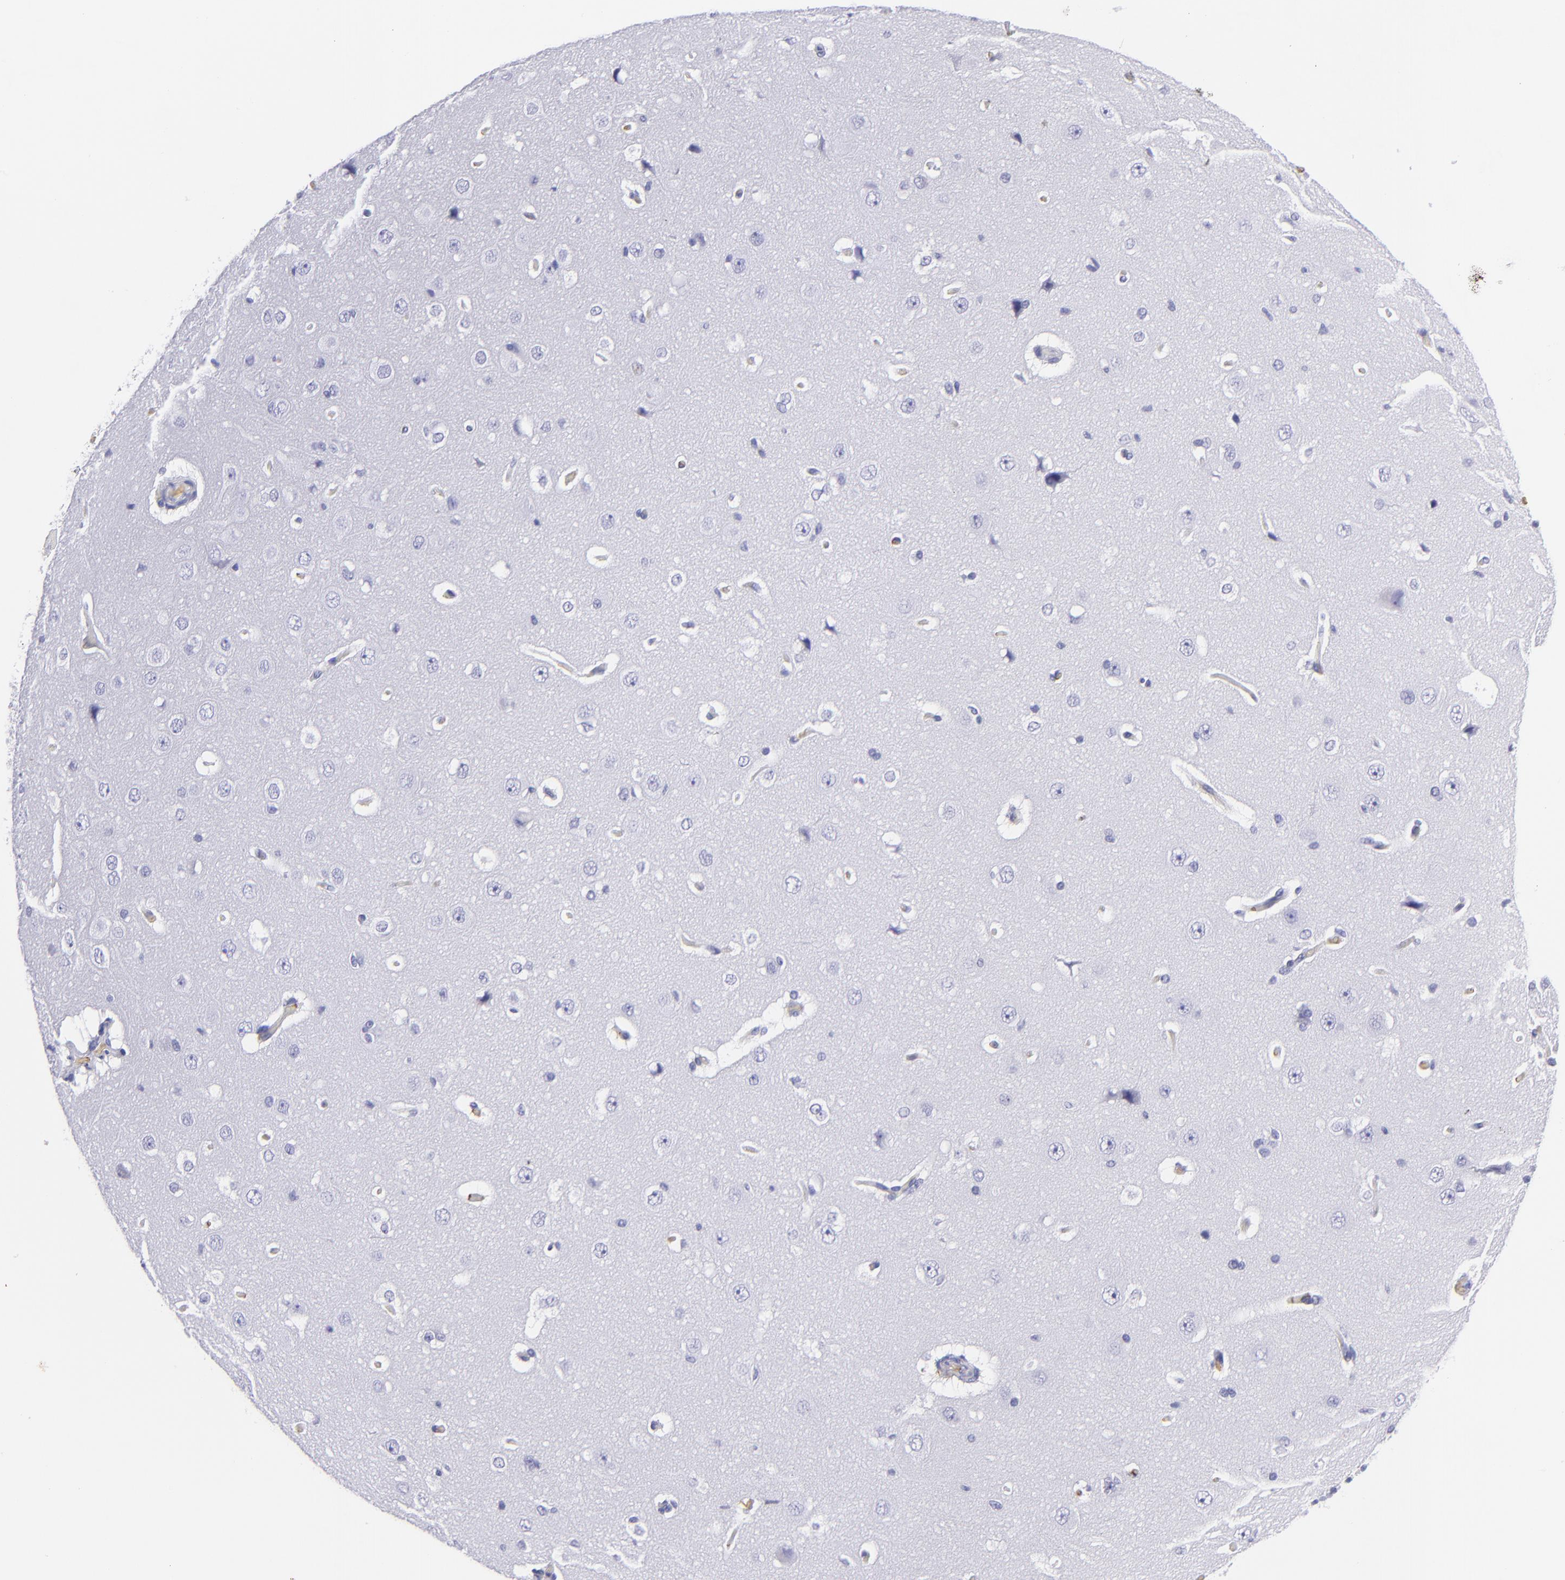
{"staining": {"intensity": "negative", "quantity": "none", "location": "none"}, "tissue": "cerebral cortex", "cell_type": "Endothelial cells", "image_type": "normal", "snomed": [{"axis": "morphology", "description": "Normal tissue, NOS"}, {"axis": "topography", "description": "Cerebral cortex"}], "caption": "The immunohistochemistry (IHC) photomicrograph has no significant positivity in endothelial cells of cerebral cortex.", "gene": "GYPA", "patient": {"sex": "female", "age": 45}}